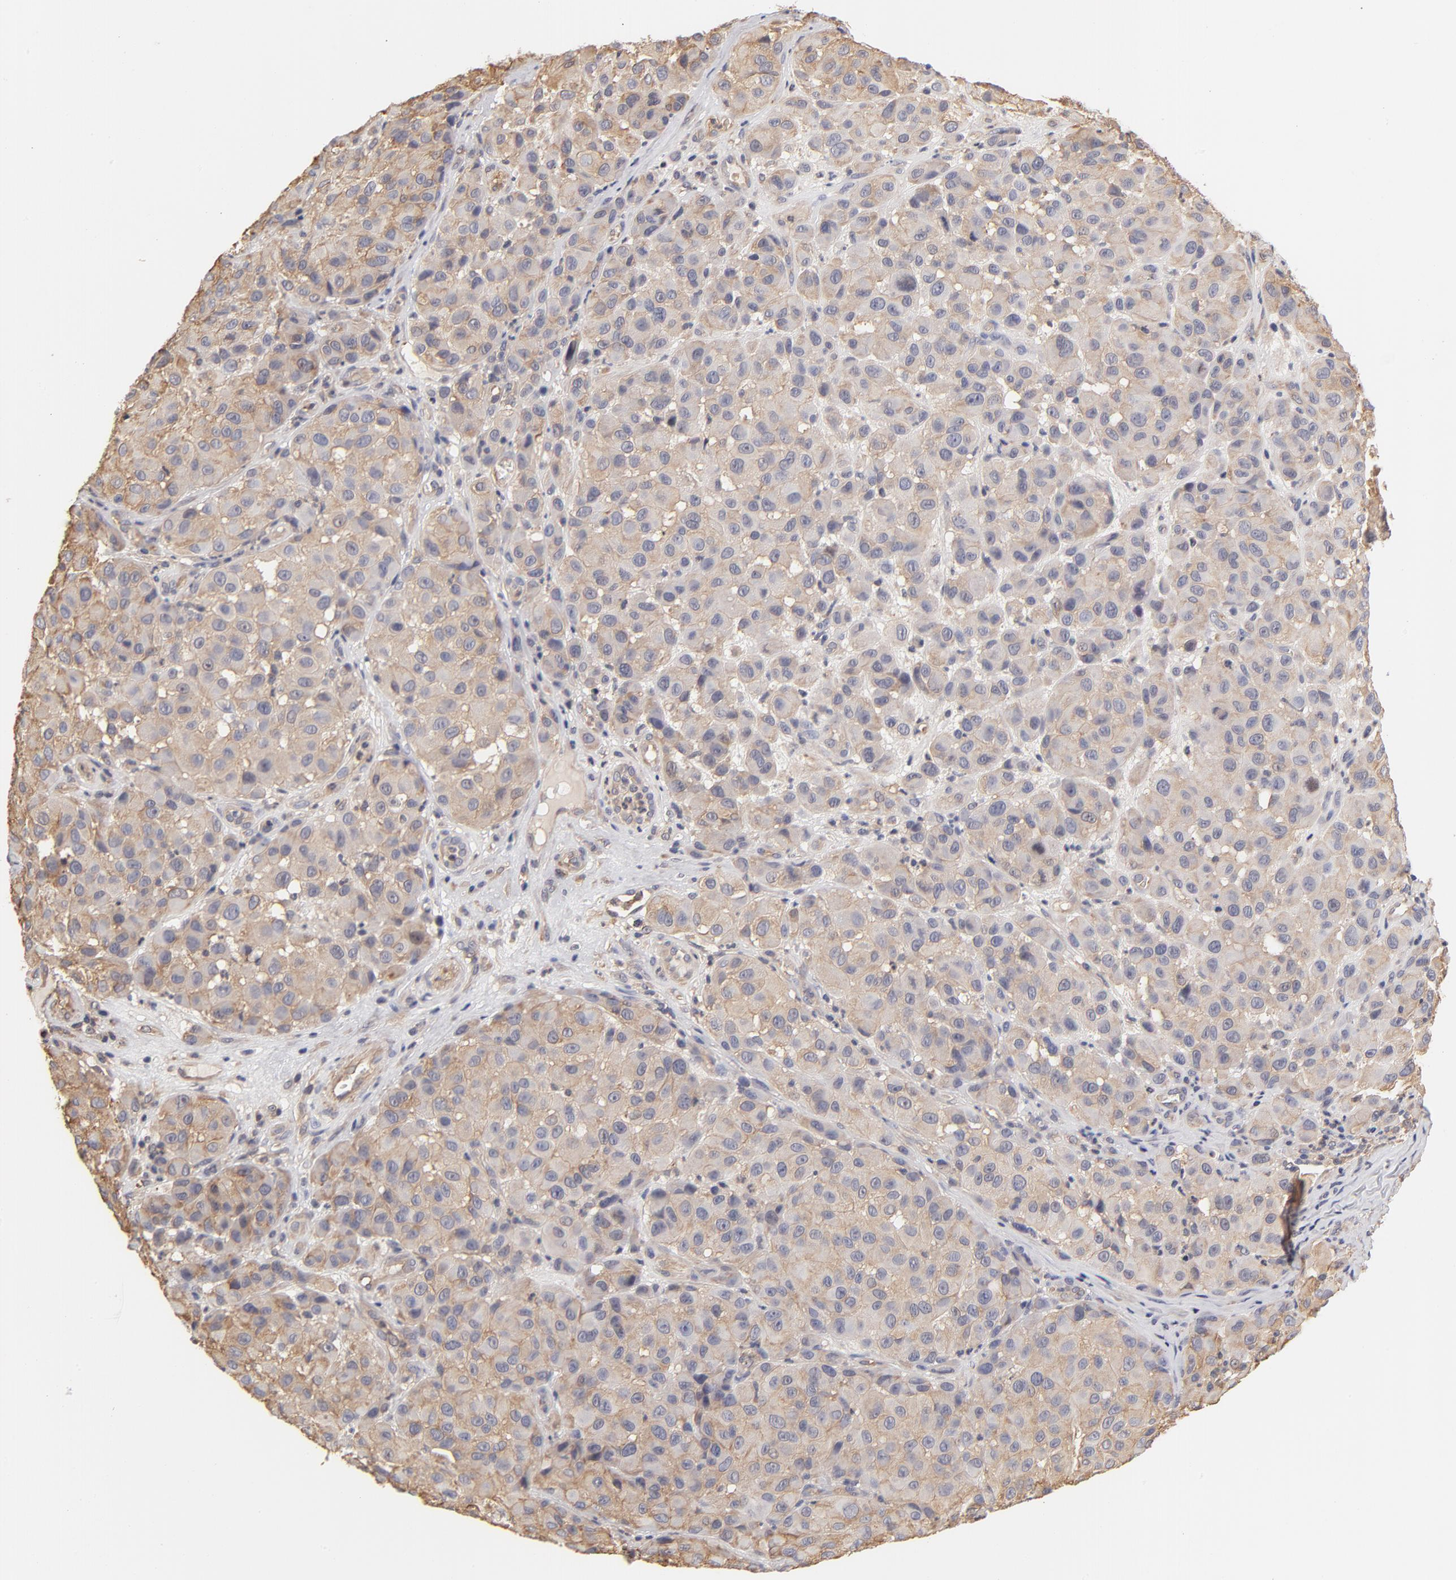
{"staining": {"intensity": "weak", "quantity": ">75%", "location": "cytoplasmic/membranous"}, "tissue": "melanoma", "cell_type": "Tumor cells", "image_type": "cancer", "snomed": [{"axis": "morphology", "description": "Malignant melanoma, NOS"}, {"axis": "topography", "description": "Skin"}], "caption": "A low amount of weak cytoplasmic/membranous positivity is present in approximately >75% of tumor cells in malignant melanoma tissue.", "gene": "FCMR", "patient": {"sex": "female", "age": 21}}